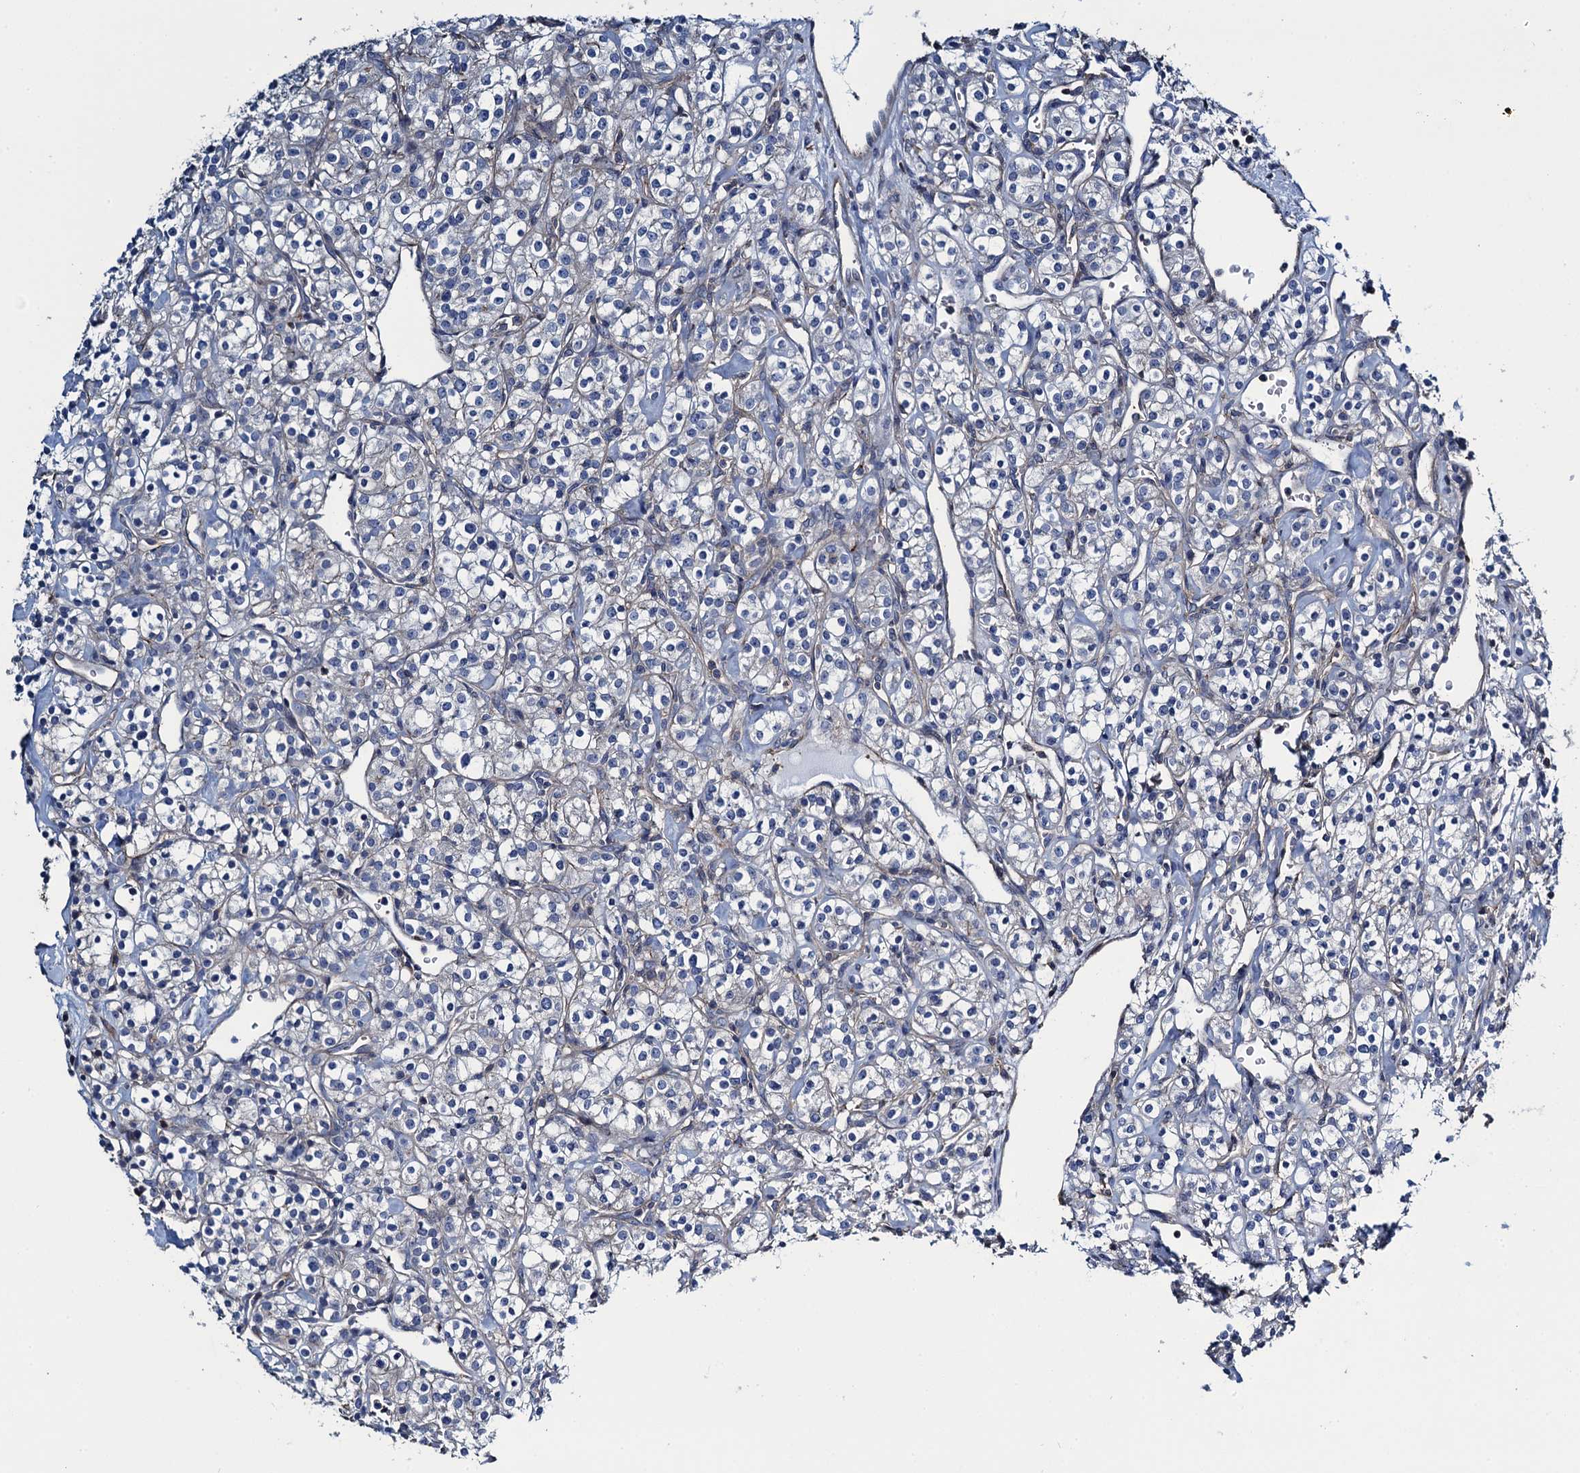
{"staining": {"intensity": "negative", "quantity": "none", "location": "none"}, "tissue": "renal cancer", "cell_type": "Tumor cells", "image_type": "cancer", "snomed": [{"axis": "morphology", "description": "Adenocarcinoma, NOS"}, {"axis": "topography", "description": "Kidney"}], "caption": "Immunohistochemistry (IHC) of human renal cancer shows no expression in tumor cells. The staining is performed using DAB brown chromogen with nuclei counter-stained in using hematoxylin.", "gene": "PROSER2", "patient": {"sex": "male", "age": 77}}